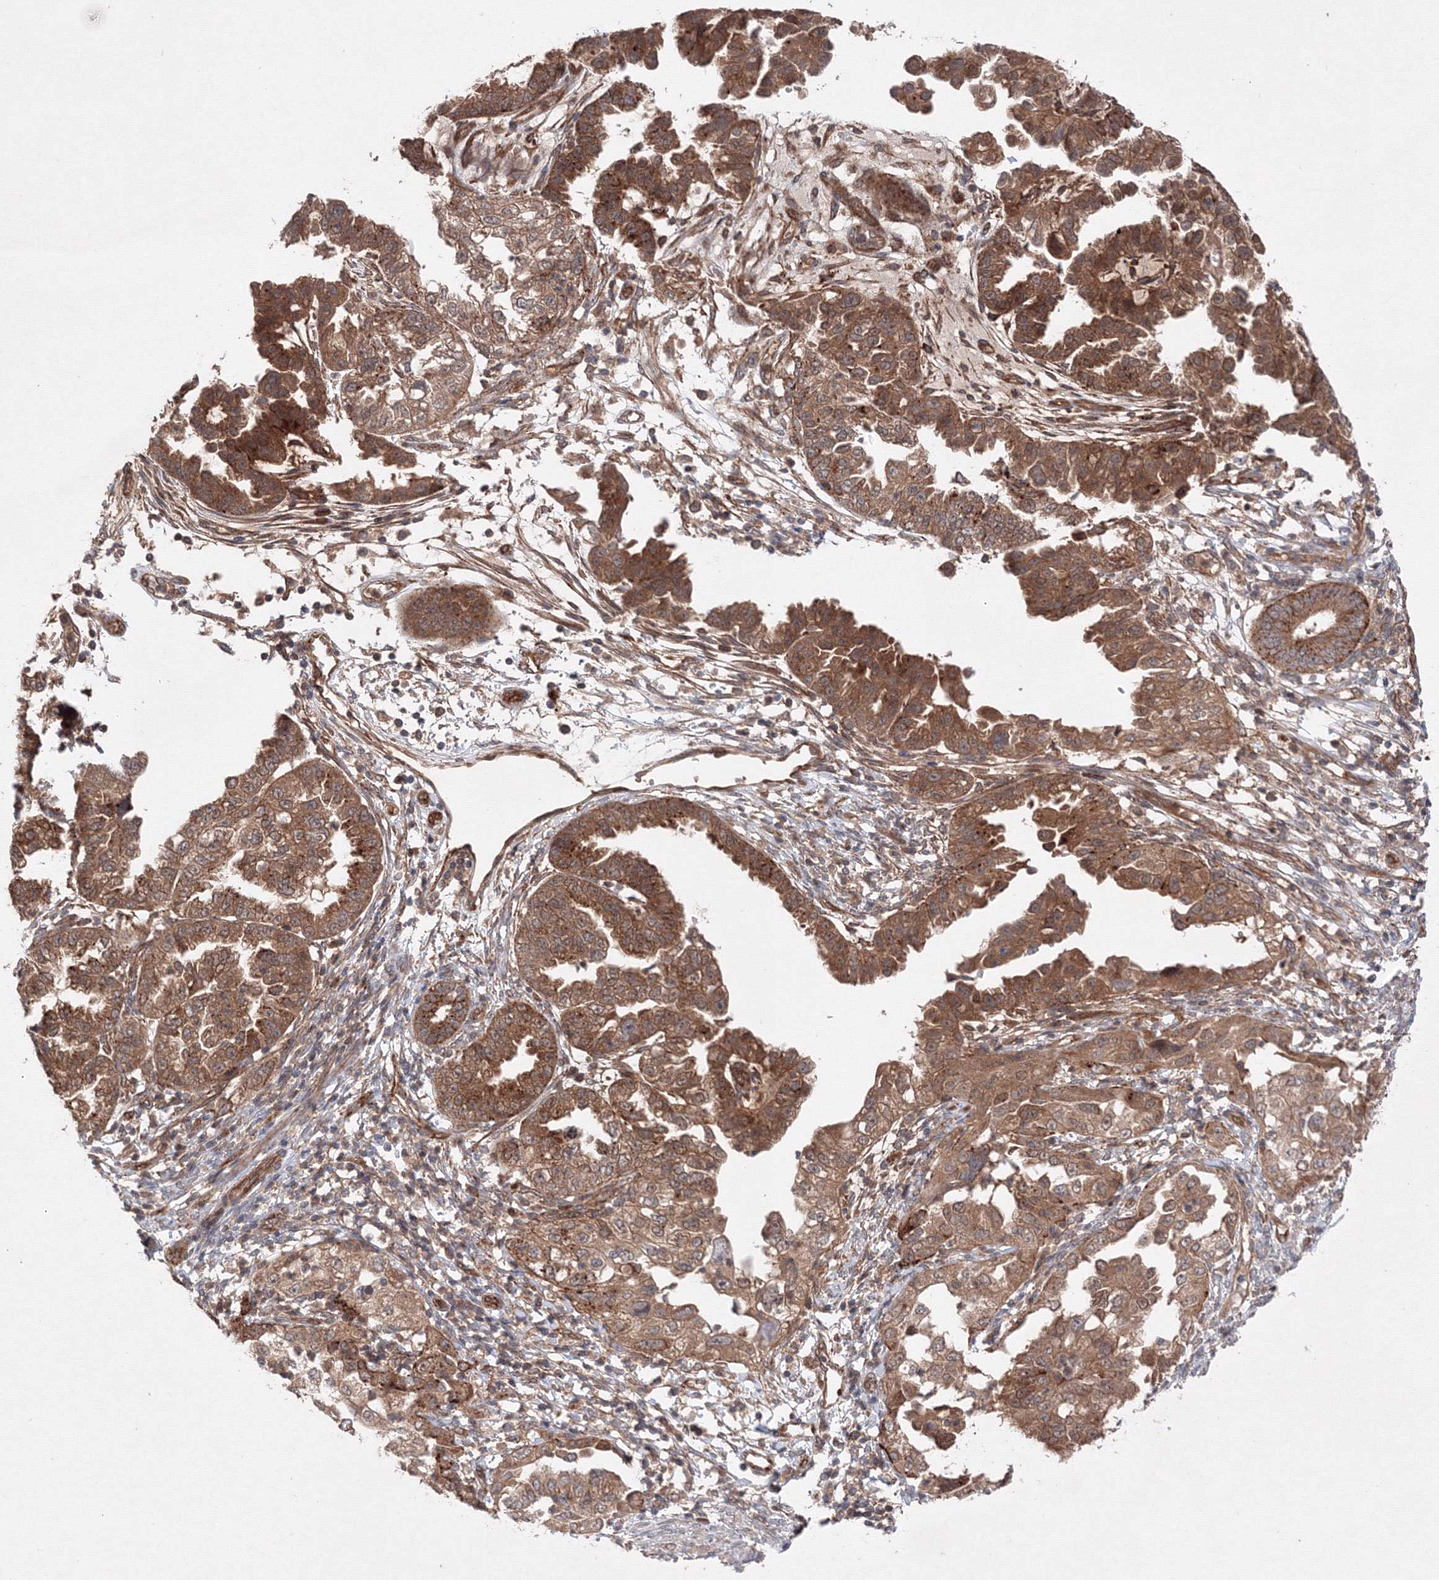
{"staining": {"intensity": "moderate", "quantity": ">75%", "location": "cytoplasmic/membranous"}, "tissue": "endometrial cancer", "cell_type": "Tumor cells", "image_type": "cancer", "snomed": [{"axis": "morphology", "description": "Adenocarcinoma, NOS"}, {"axis": "topography", "description": "Endometrium"}], "caption": "Immunohistochemistry staining of adenocarcinoma (endometrial), which exhibits medium levels of moderate cytoplasmic/membranous positivity in approximately >75% of tumor cells indicating moderate cytoplasmic/membranous protein expression. The staining was performed using DAB (3,3'-diaminobenzidine) (brown) for protein detection and nuclei were counterstained in hematoxylin (blue).", "gene": "DCTD", "patient": {"sex": "female", "age": 85}}